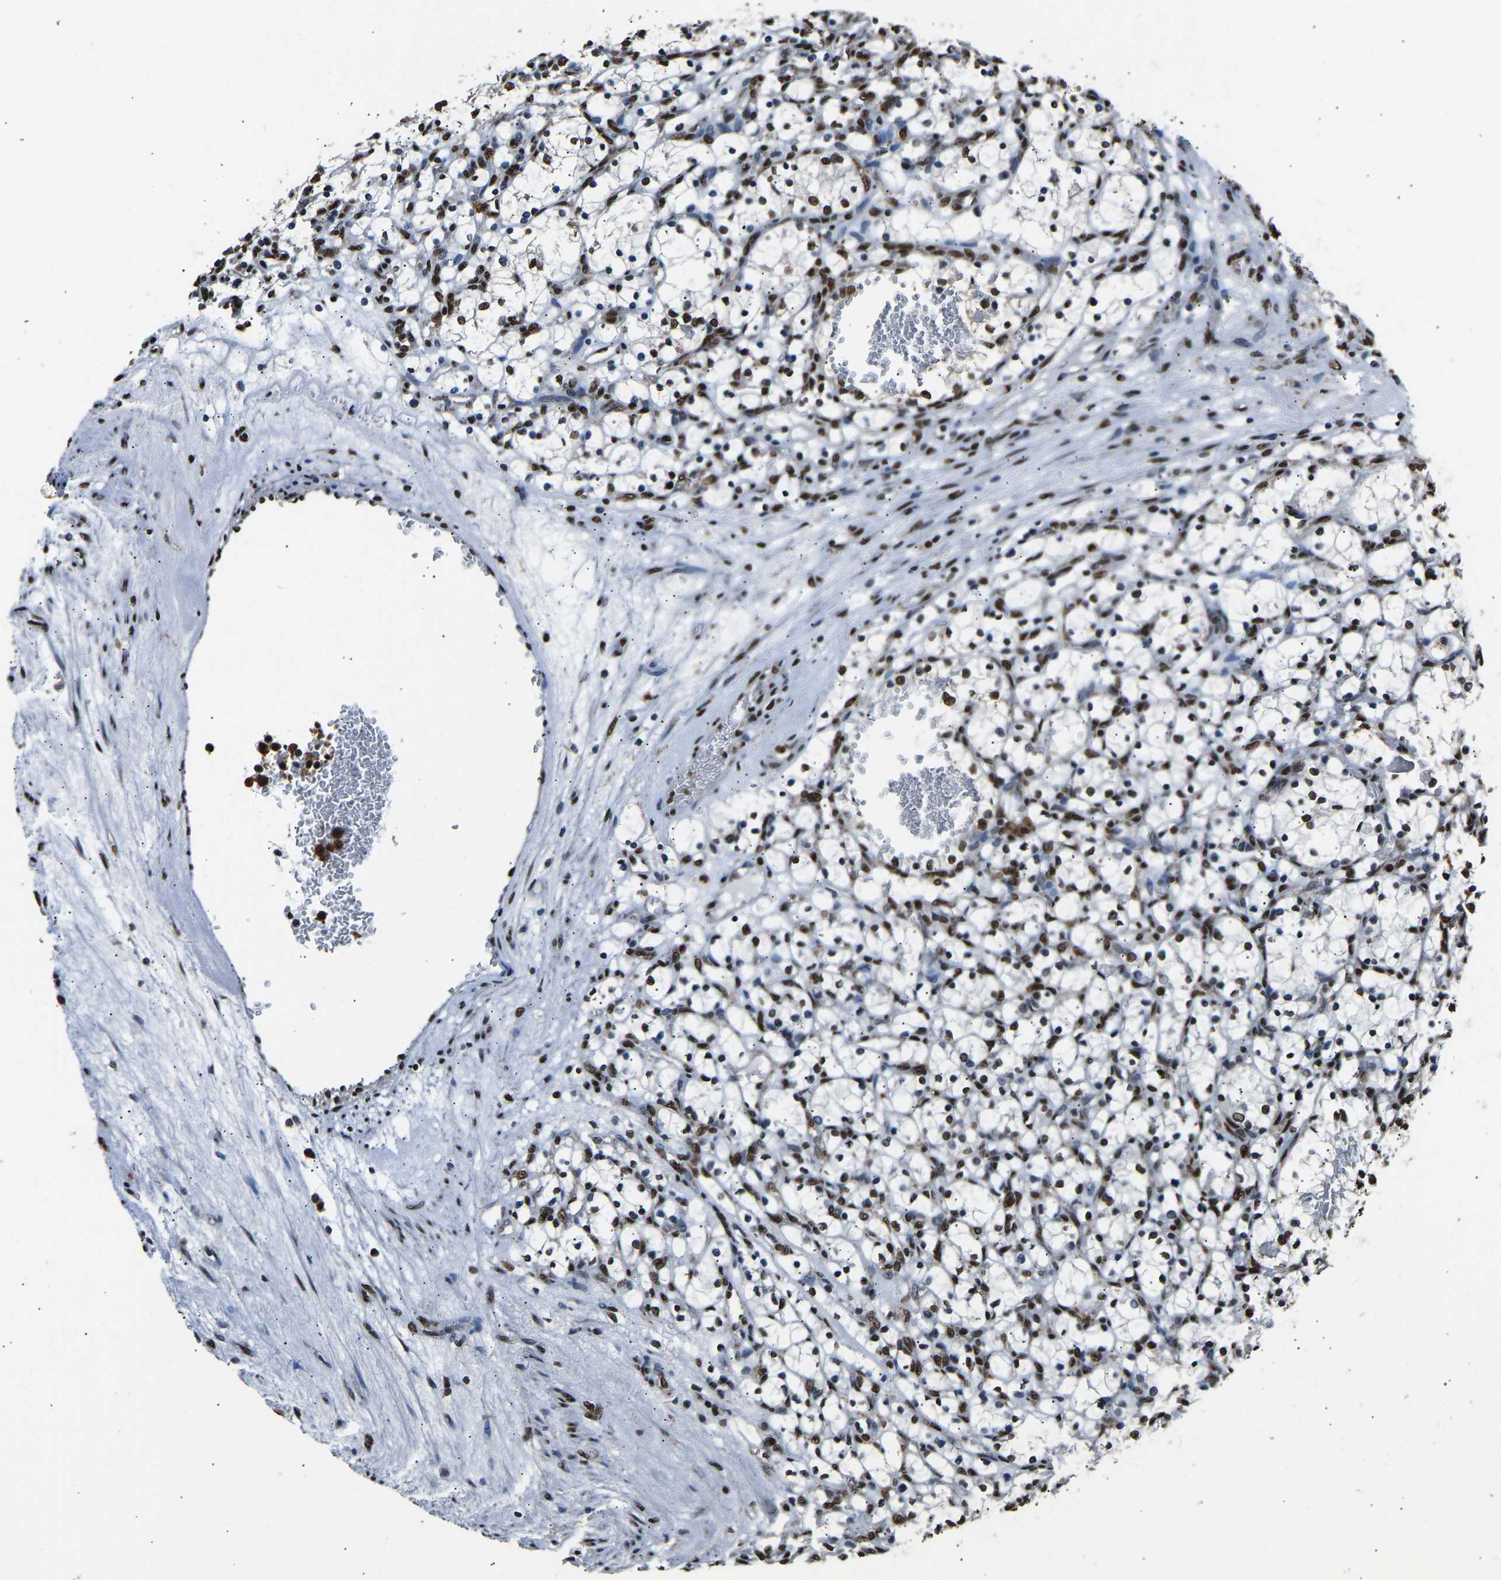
{"staining": {"intensity": "strong", "quantity": ">75%", "location": "nuclear"}, "tissue": "renal cancer", "cell_type": "Tumor cells", "image_type": "cancer", "snomed": [{"axis": "morphology", "description": "Adenocarcinoma, NOS"}, {"axis": "topography", "description": "Kidney"}], "caption": "Immunohistochemical staining of adenocarcinoma (renal) exhibits strong nuclear protein positivity in approximately >75% of tumor cells.", "gene": "SAFB", "patient": {"sex": "female", "age": 69}}